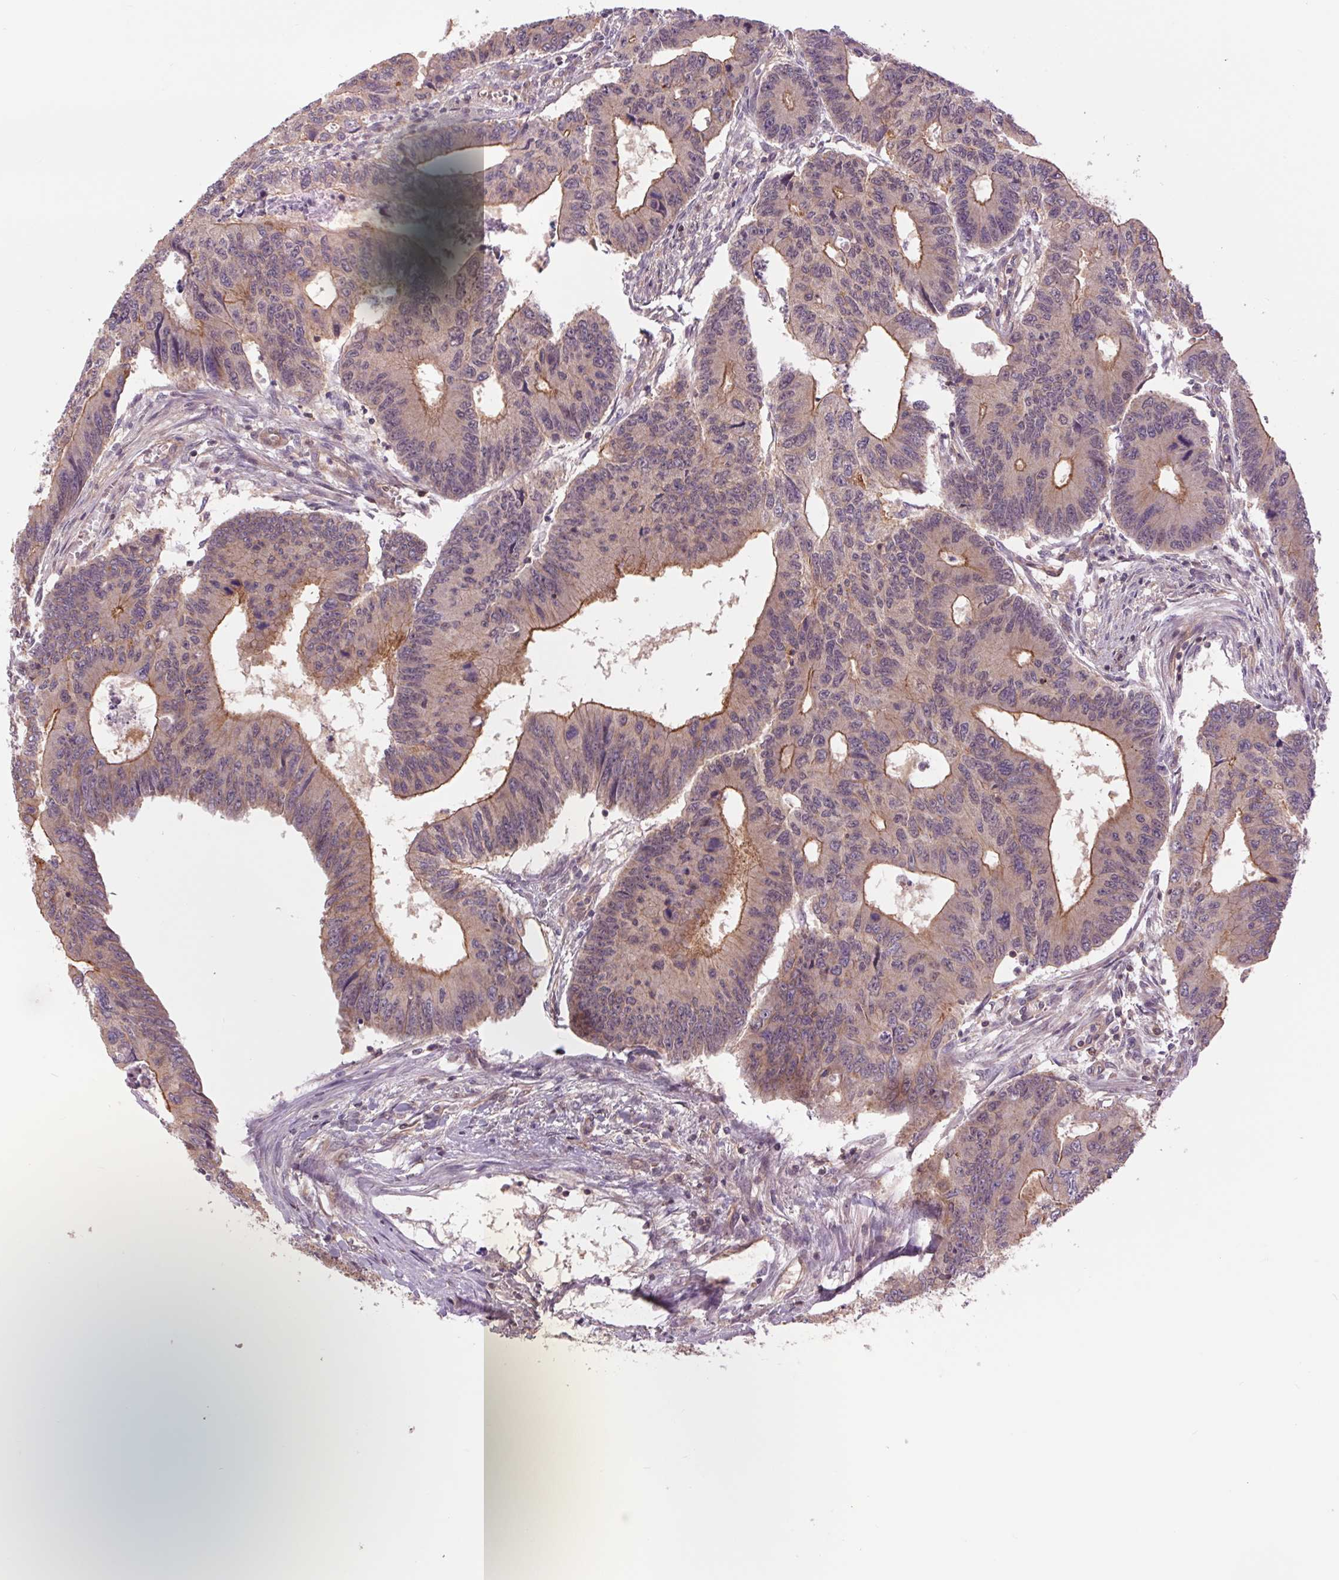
{"staining": {"intensity": "moderate", "quantity": "<25%", "location": "cytoplasmic/membranous"}, "tissue": "colorectal cancer", "cell_type": "Tumor cells", "image_type": "cancer", "snomed": [{"axis": "morphology", "description": "Adenocarcinoma, NOS"}, {"axis": "topography", "description": "Colon"}], "caption": "Human colorectal cancer stained with a protein marker demonstrates moderate staining in tumor cells.", "gene": "SH3RF2", "patient": {"sex": "male", "age": 53}}